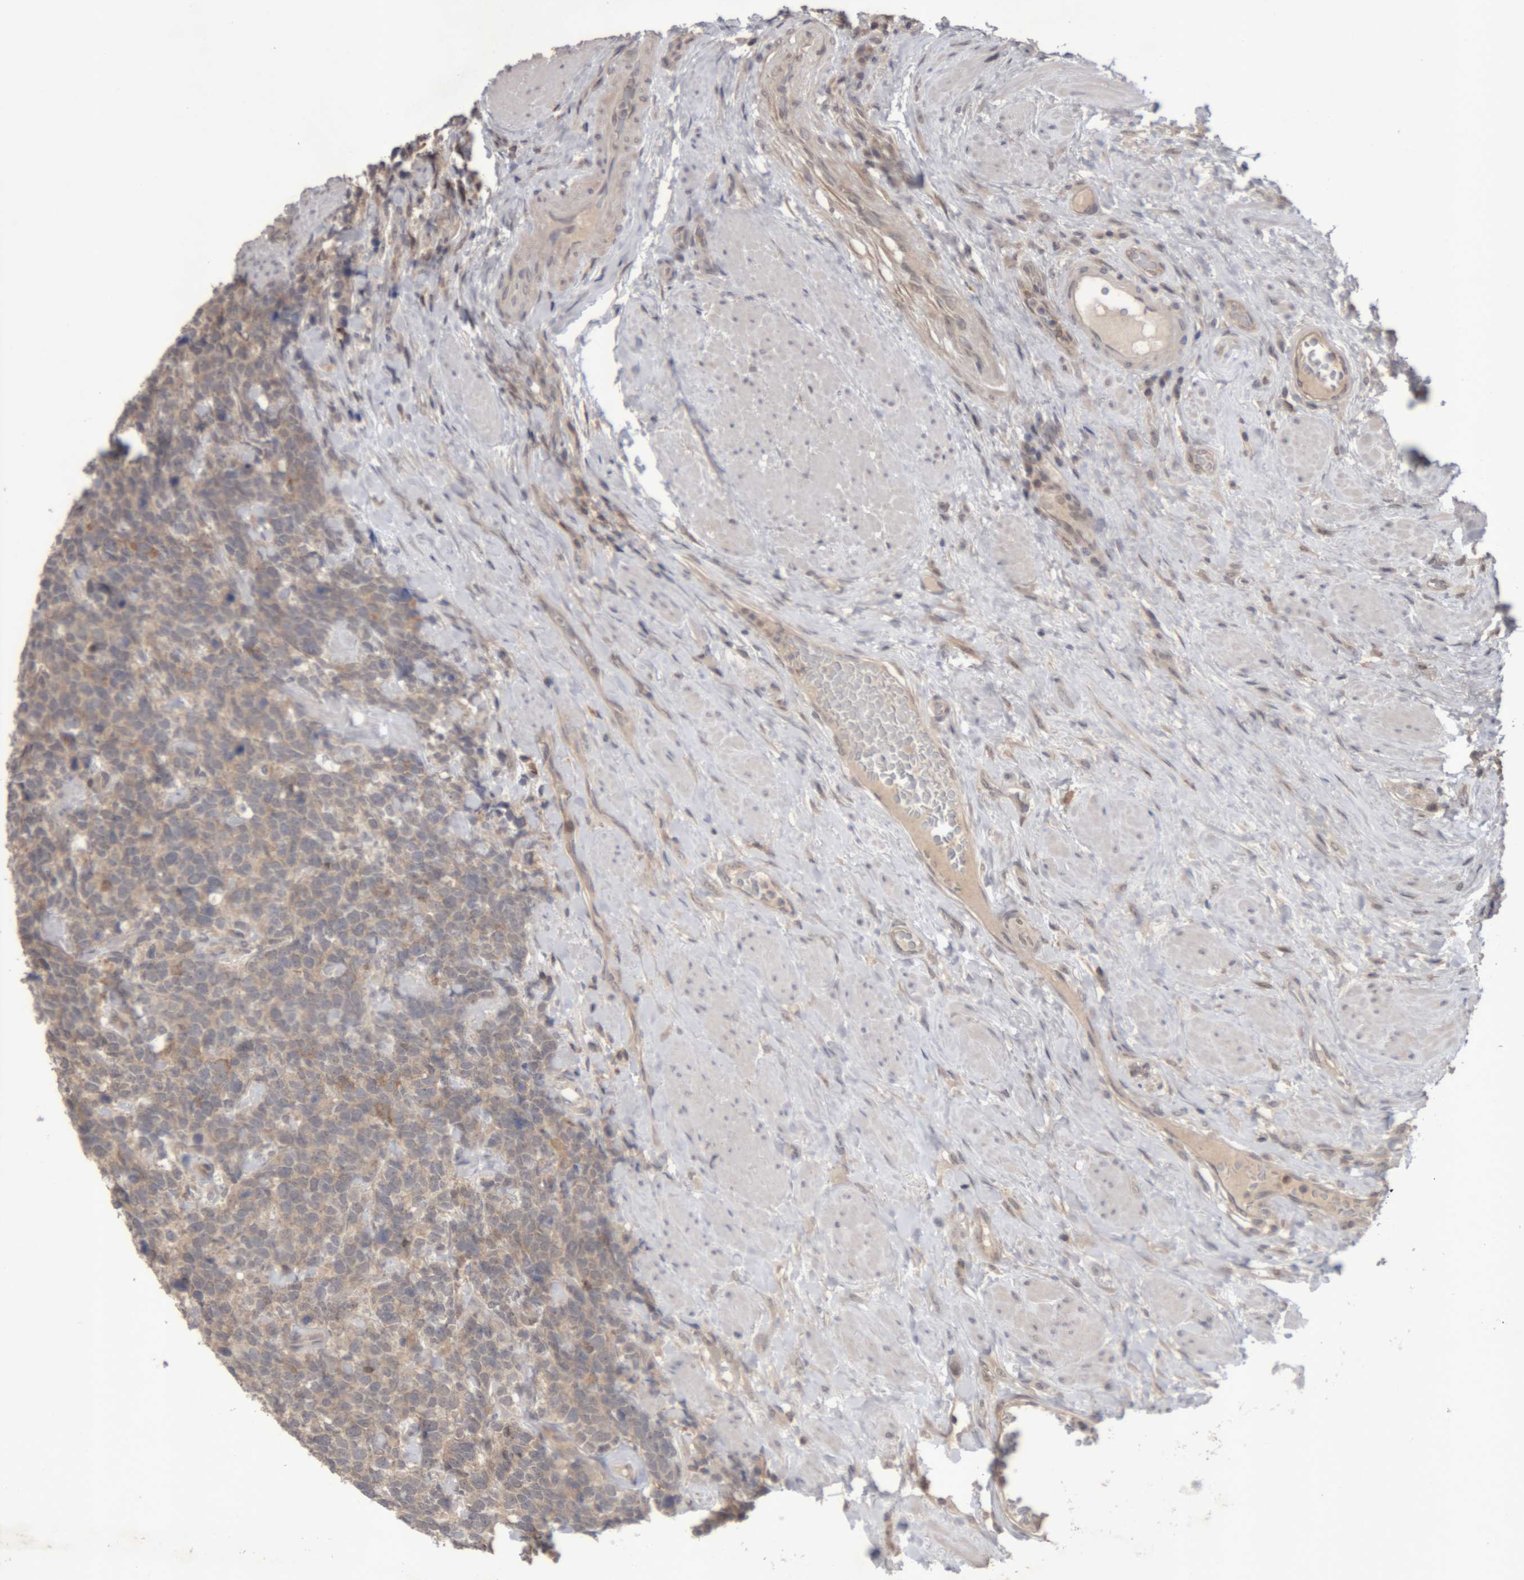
{"staining": {"intensity": "moderate", "quantity": "25%-75%", "location": "cytoplasmic/membranous"}, "tissue": "urothelial cancer", "cell_type": "Tumor cells", "image_type": "cancer", "snomed": [{"axis": "morphology", "description": "Urothelial carcinoma, High grade"}, {"axis": "topography", "description": "Urinary bladder"}], "caption": "Protein expression analysis of urothelial cancer exhibits moderate cytoplasmic/membranous expression in approximately 25%-75% of tumor cells.", "gene": "NFATC2", "patient": {"sex": "female", "age": 82}}